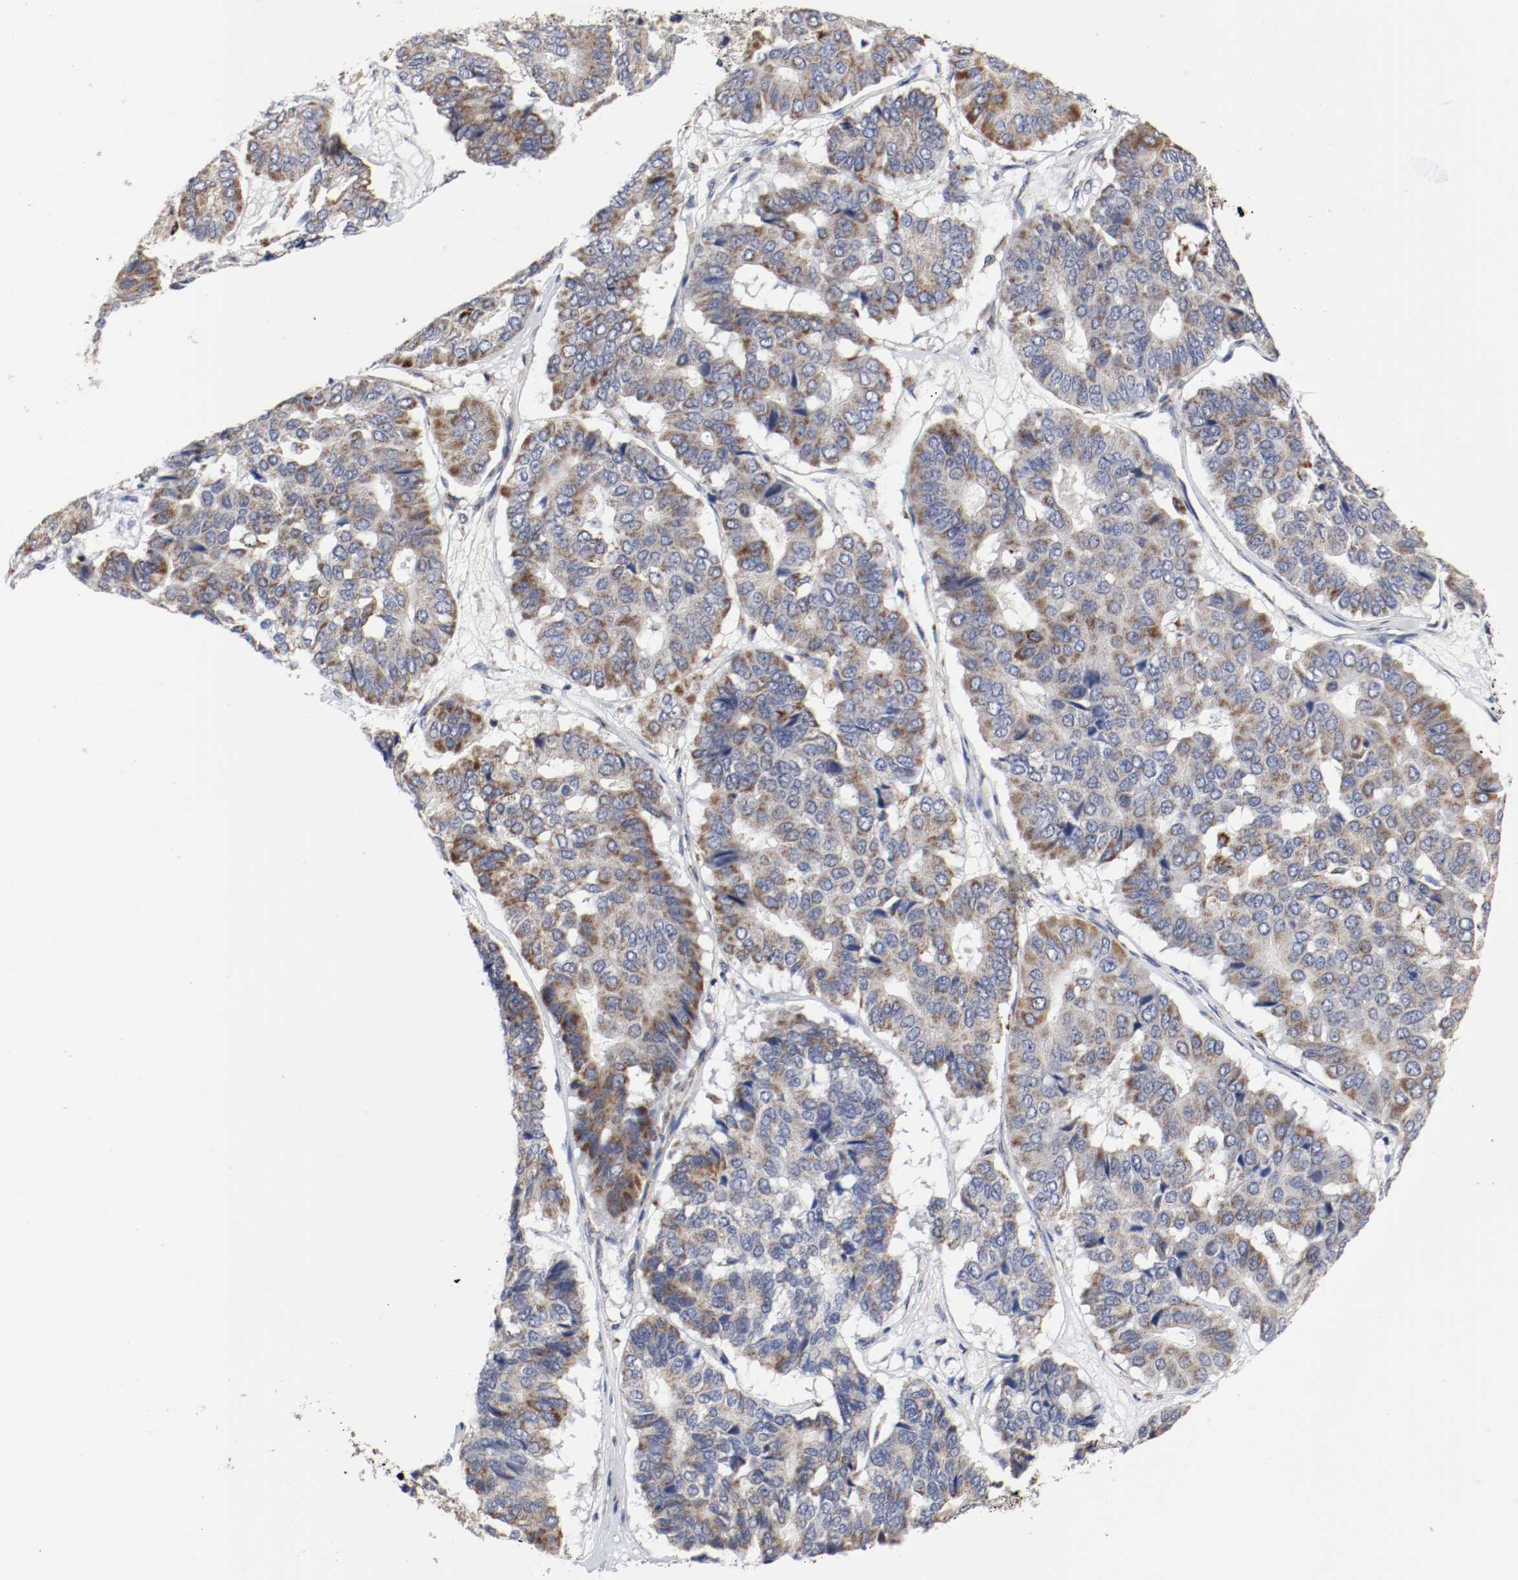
{"staining": {"intensity": "moderate", "quantity": ">75%", "location": "cytoplasmic/membranous"}, "tissue": "pancreatic cancer", "cell_type": "Tumor cells", "image_type": "cancer", "snomed": [{"axis": "morphology", "description": "Adenocarcinoma, NOS"}, {"axis": "topography", "description": "Pancreas"}], "caption": "The micrograph displays a brown stain indicating the presence of a protein in the cytoplasmic/membranous of tumor cells in pancreatic adenocarcinoma.", "gene": "AFG3L2", "patient": {"sex": "male", "age": 50}}